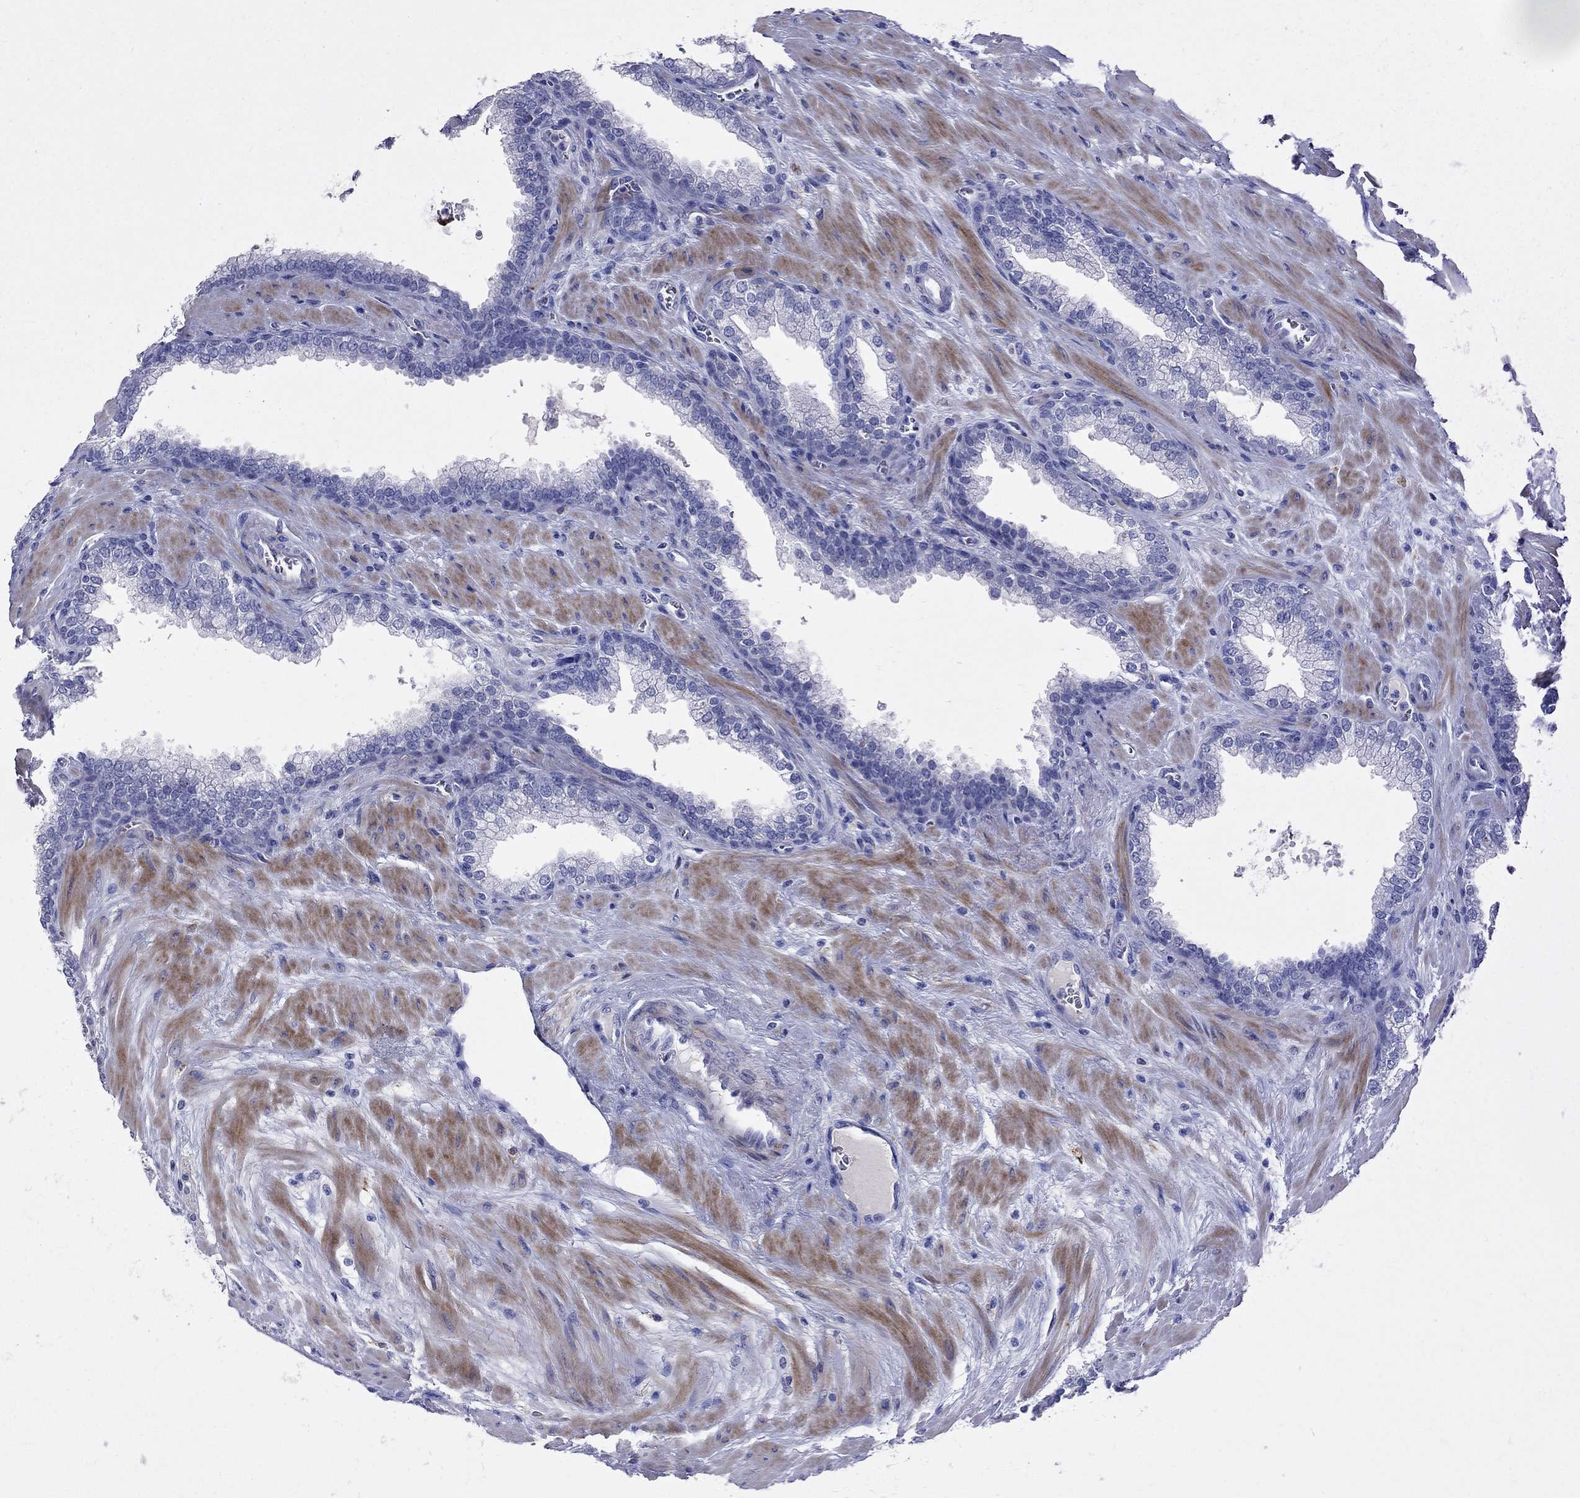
{"staining": {"intensity": "negative", "quantity": "none", "location": "none"}, "tissue": "prostate cancer", "cell_type": "Tumor cells", "image_type": "cancer", "snomed": [{"axis": "morphology", "description": "Adenocarcinoma, NOS"}, {"axis": "topography", "description": "Prostate"}], "caption": "Protein analysis of prostate cancer demonstrates no significant staining in tumor cells.", "gene": "LMTK3", "patient": {"sex": "male", "age": 67}}